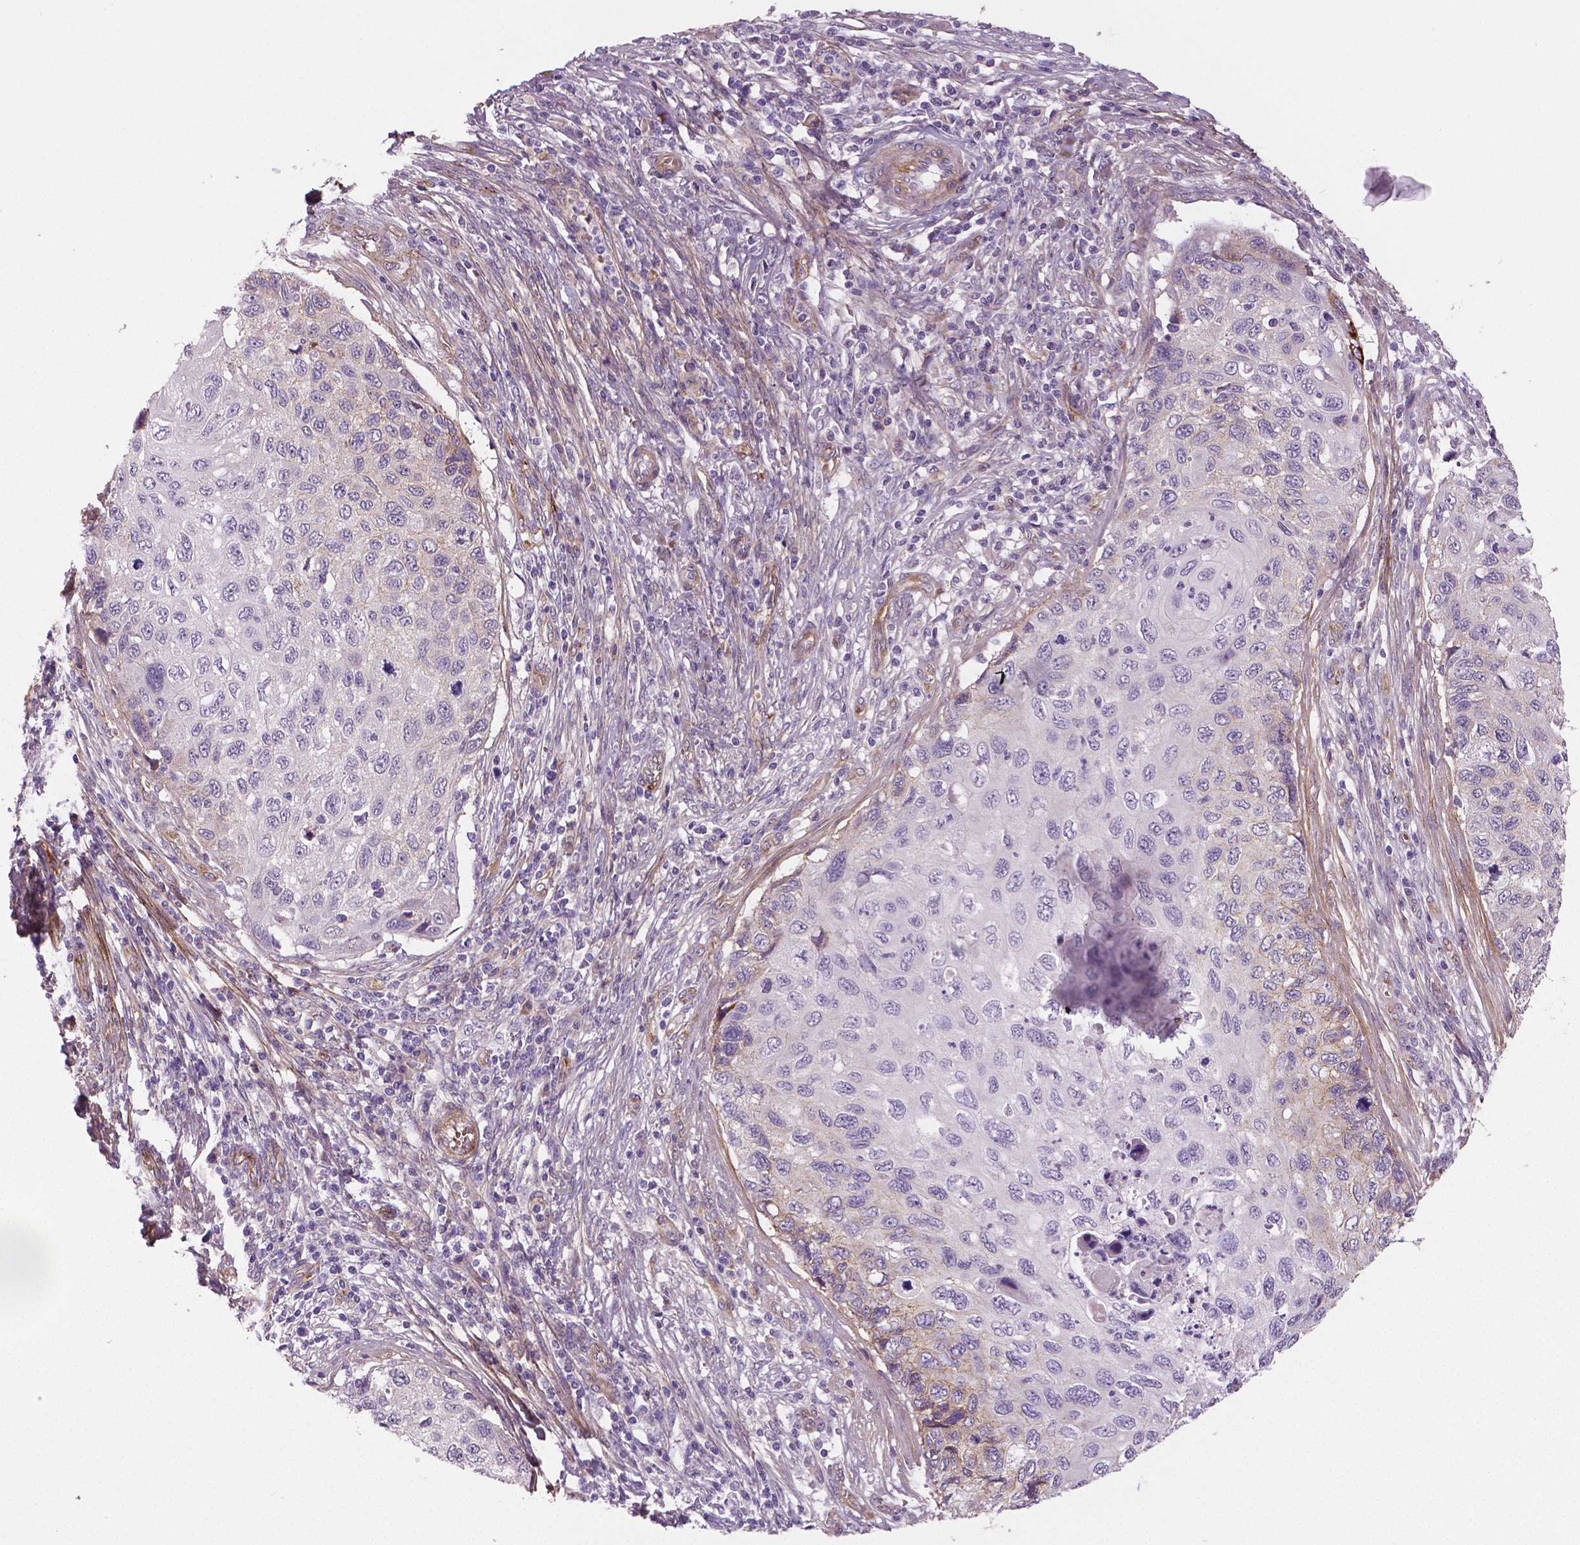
{"staining": {"intensity": "negative", "quantity": "none", "location": "none"}, "tissue": "cervical cancer", "cell_type": "Tumor cells", "image_type": "cancer", "snomed": [{"axis": "morphology", "description": "Squamous cell carcinoma, NOS"}, {"axis": "topography", "description": "Cervix"}], "caption": "This is an IHC micrograph of cervical squamous cell carcinoma. There is no expression in tumor cells.", "gene": "FLT1", "patient": {"sex": "female", "age": 70}}